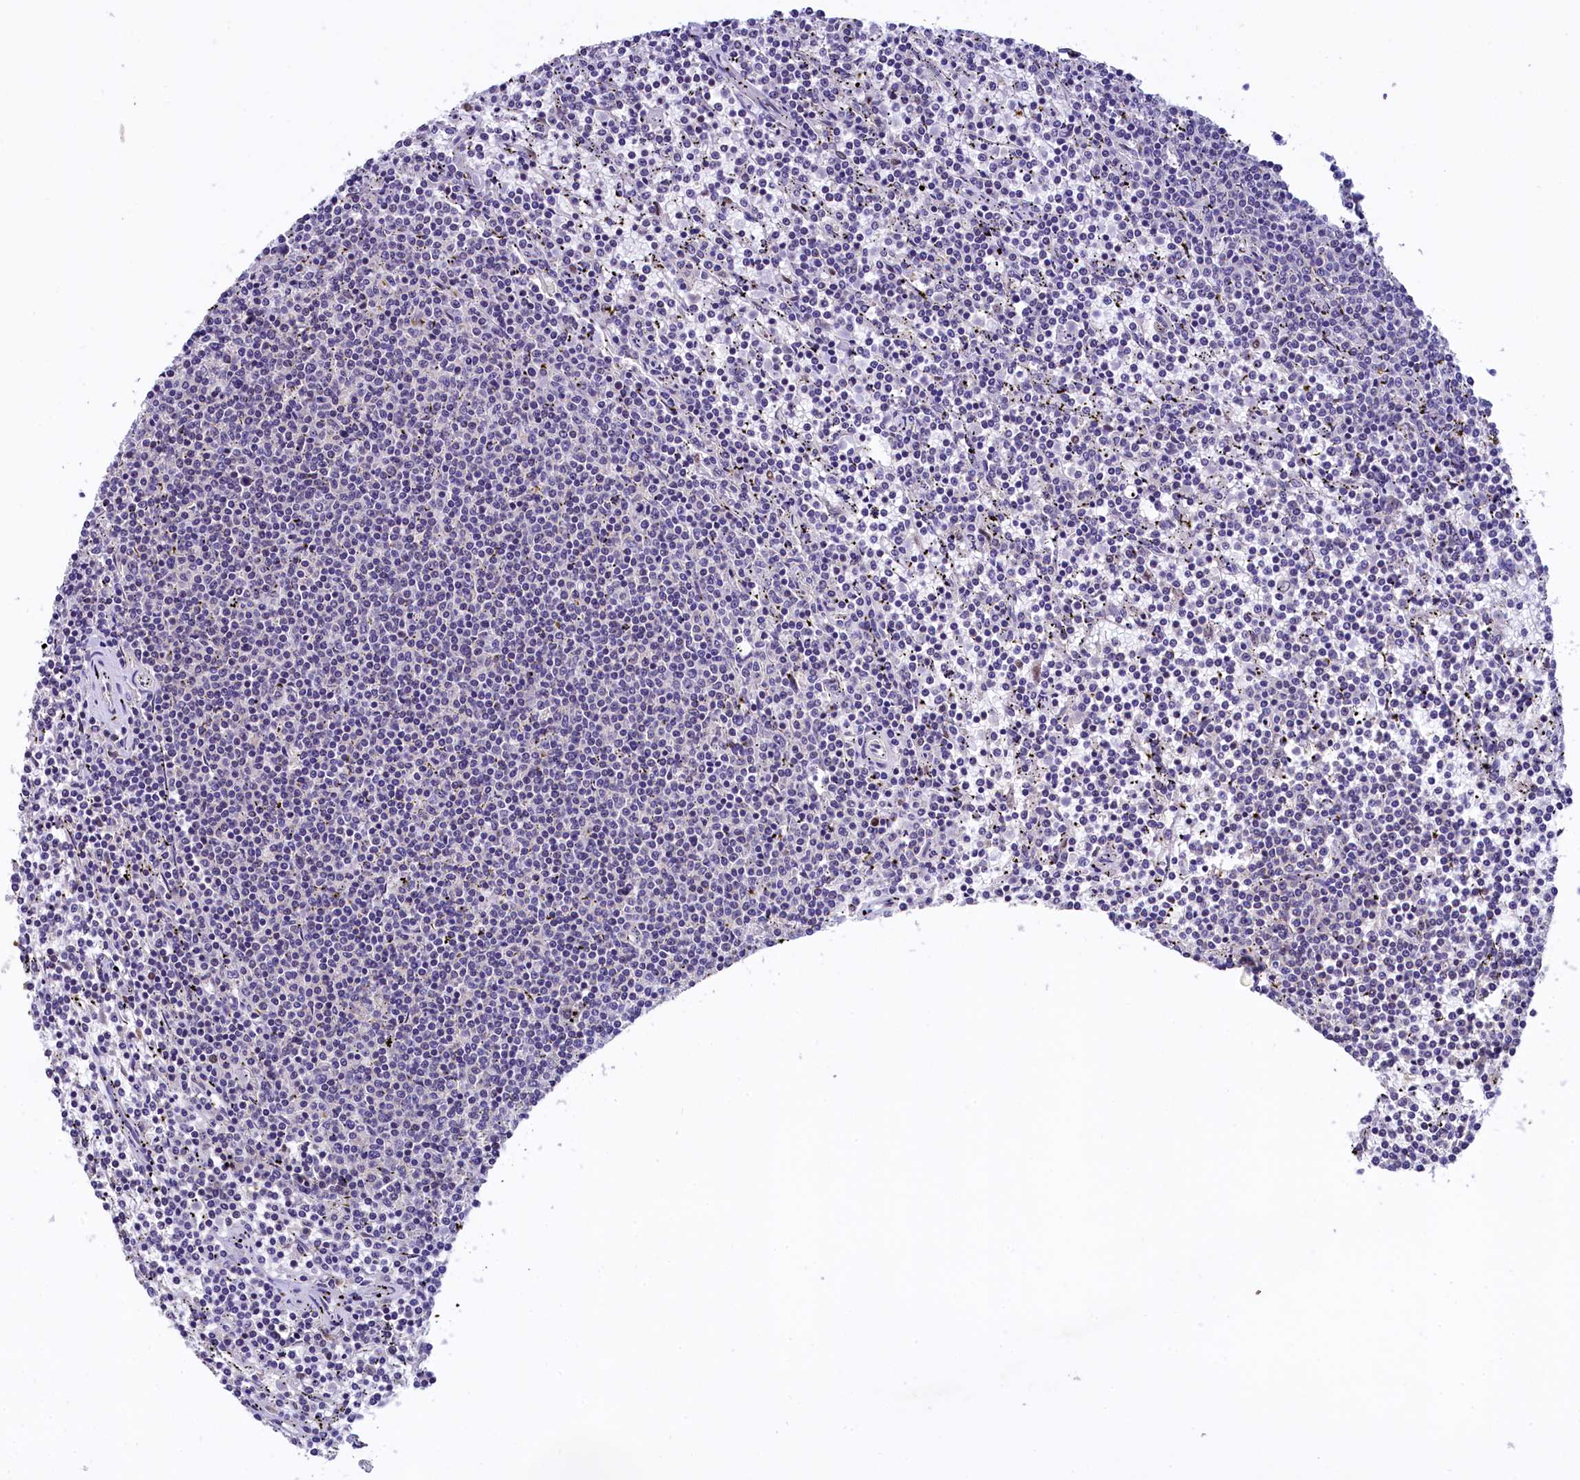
{"staining": {"intensity": "negative", "quantity": "none", "location": "none"}, "tissue": "lymphoma", "cell_type": "Tumor cells", "image_type": "cancer", "snomed": [{"axis": "morphology", "description": "Malignant lymphoma, non-Hodgkin's type, Low grade"}, {"axis": "topography", "description": "Spleen"}], "caption": "Immunohistochemical staining of lymphoma demonstrates no significant expression in tumor cells.", "gene": "HECTD4", "patient": {"sex": "female", "age": 50}}